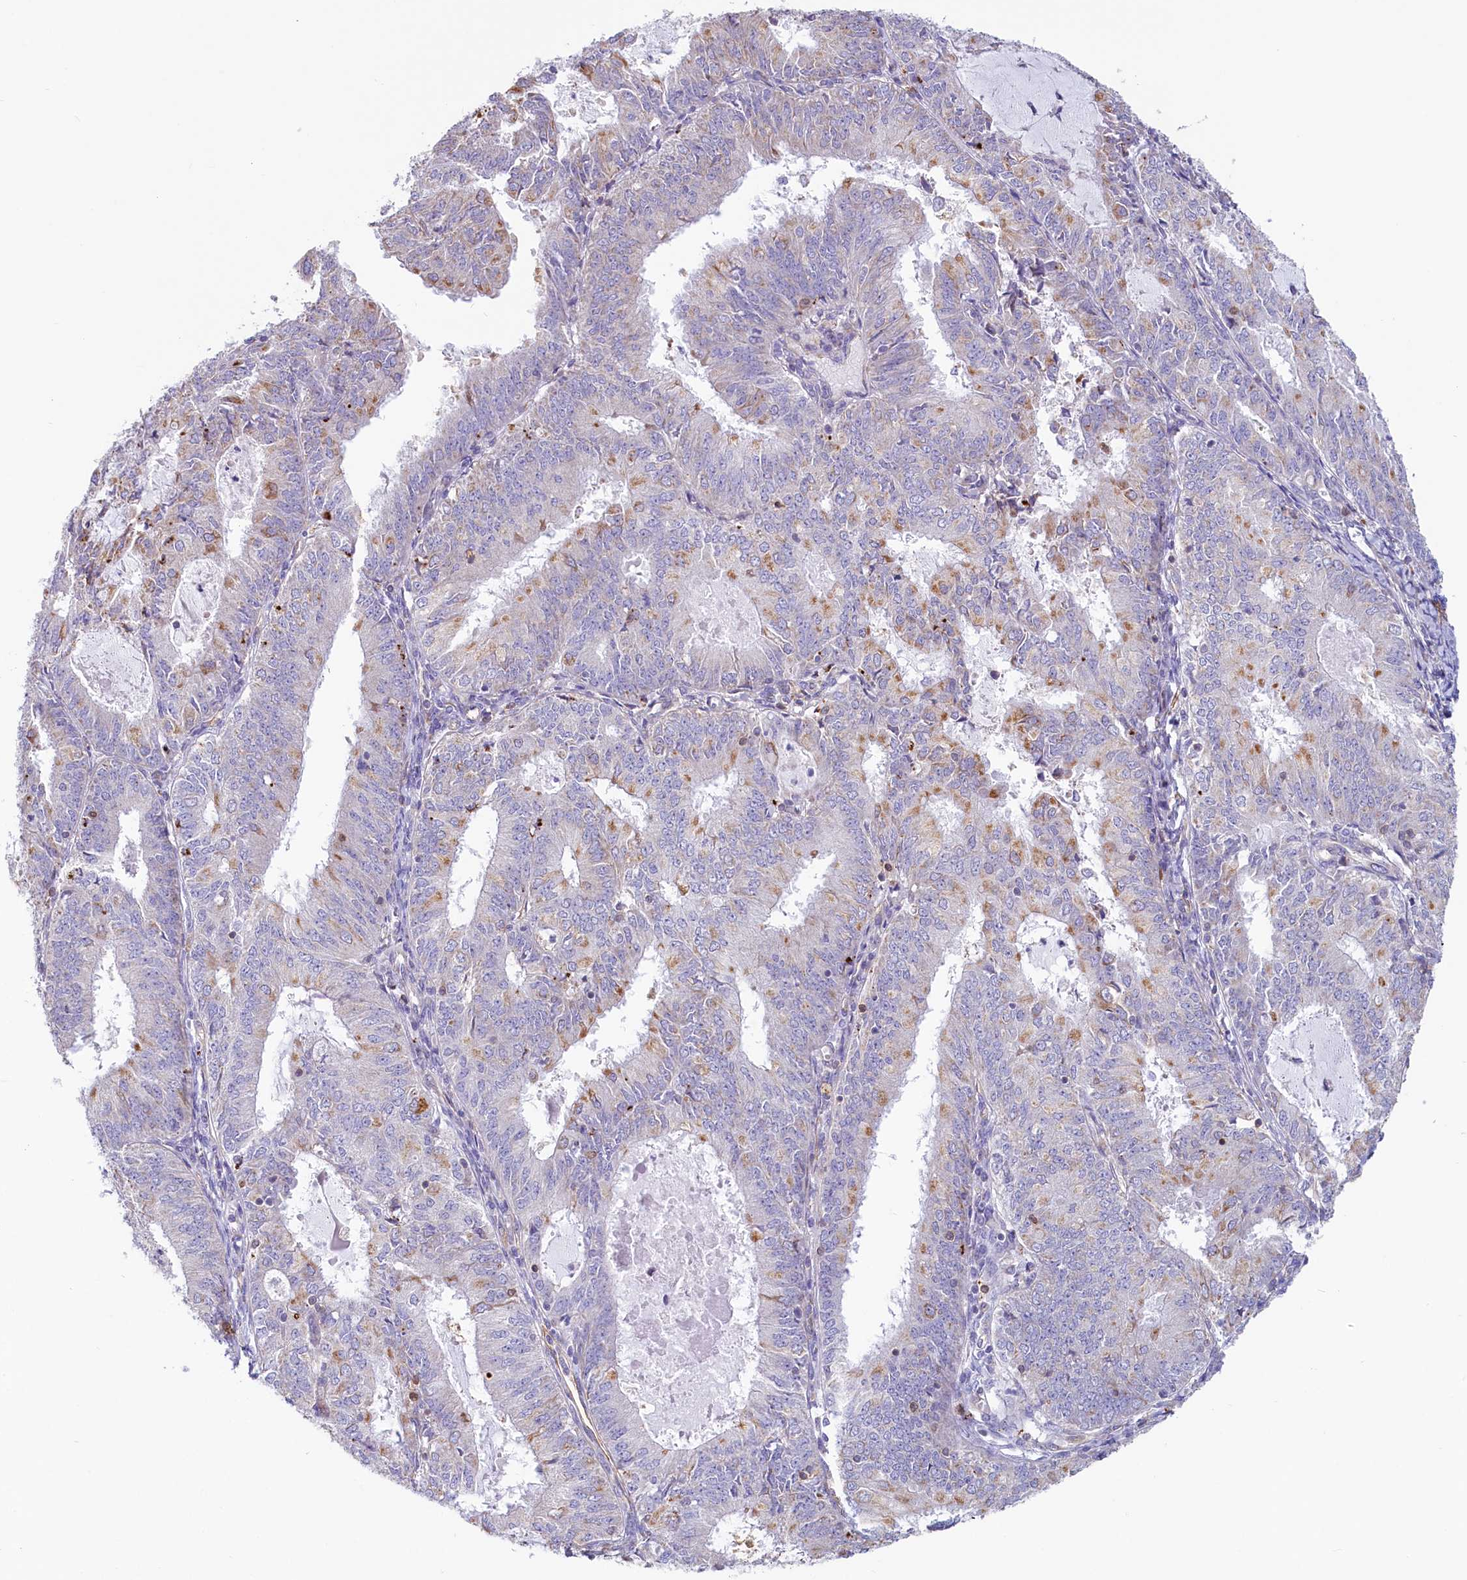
{"staining": {"intensity": "weak", "quantity": "<25%", "location": "cytoplasmic/membranous"}, "tissue": "endometrial cancer", "cell_type": "Tumor cells", "image_type": "cancer", "snomed": [{"axis": "morphology", "description": "Adenocarcinoma, NOS"}, {"axis": "topography", "description": "Endometrium"}], "caption": "A photomicrograph of human endometrial cancer is negative for staining in tumor cells.", "gene": "LMOD3", "patient": {"sex": "female", "age": 57}}